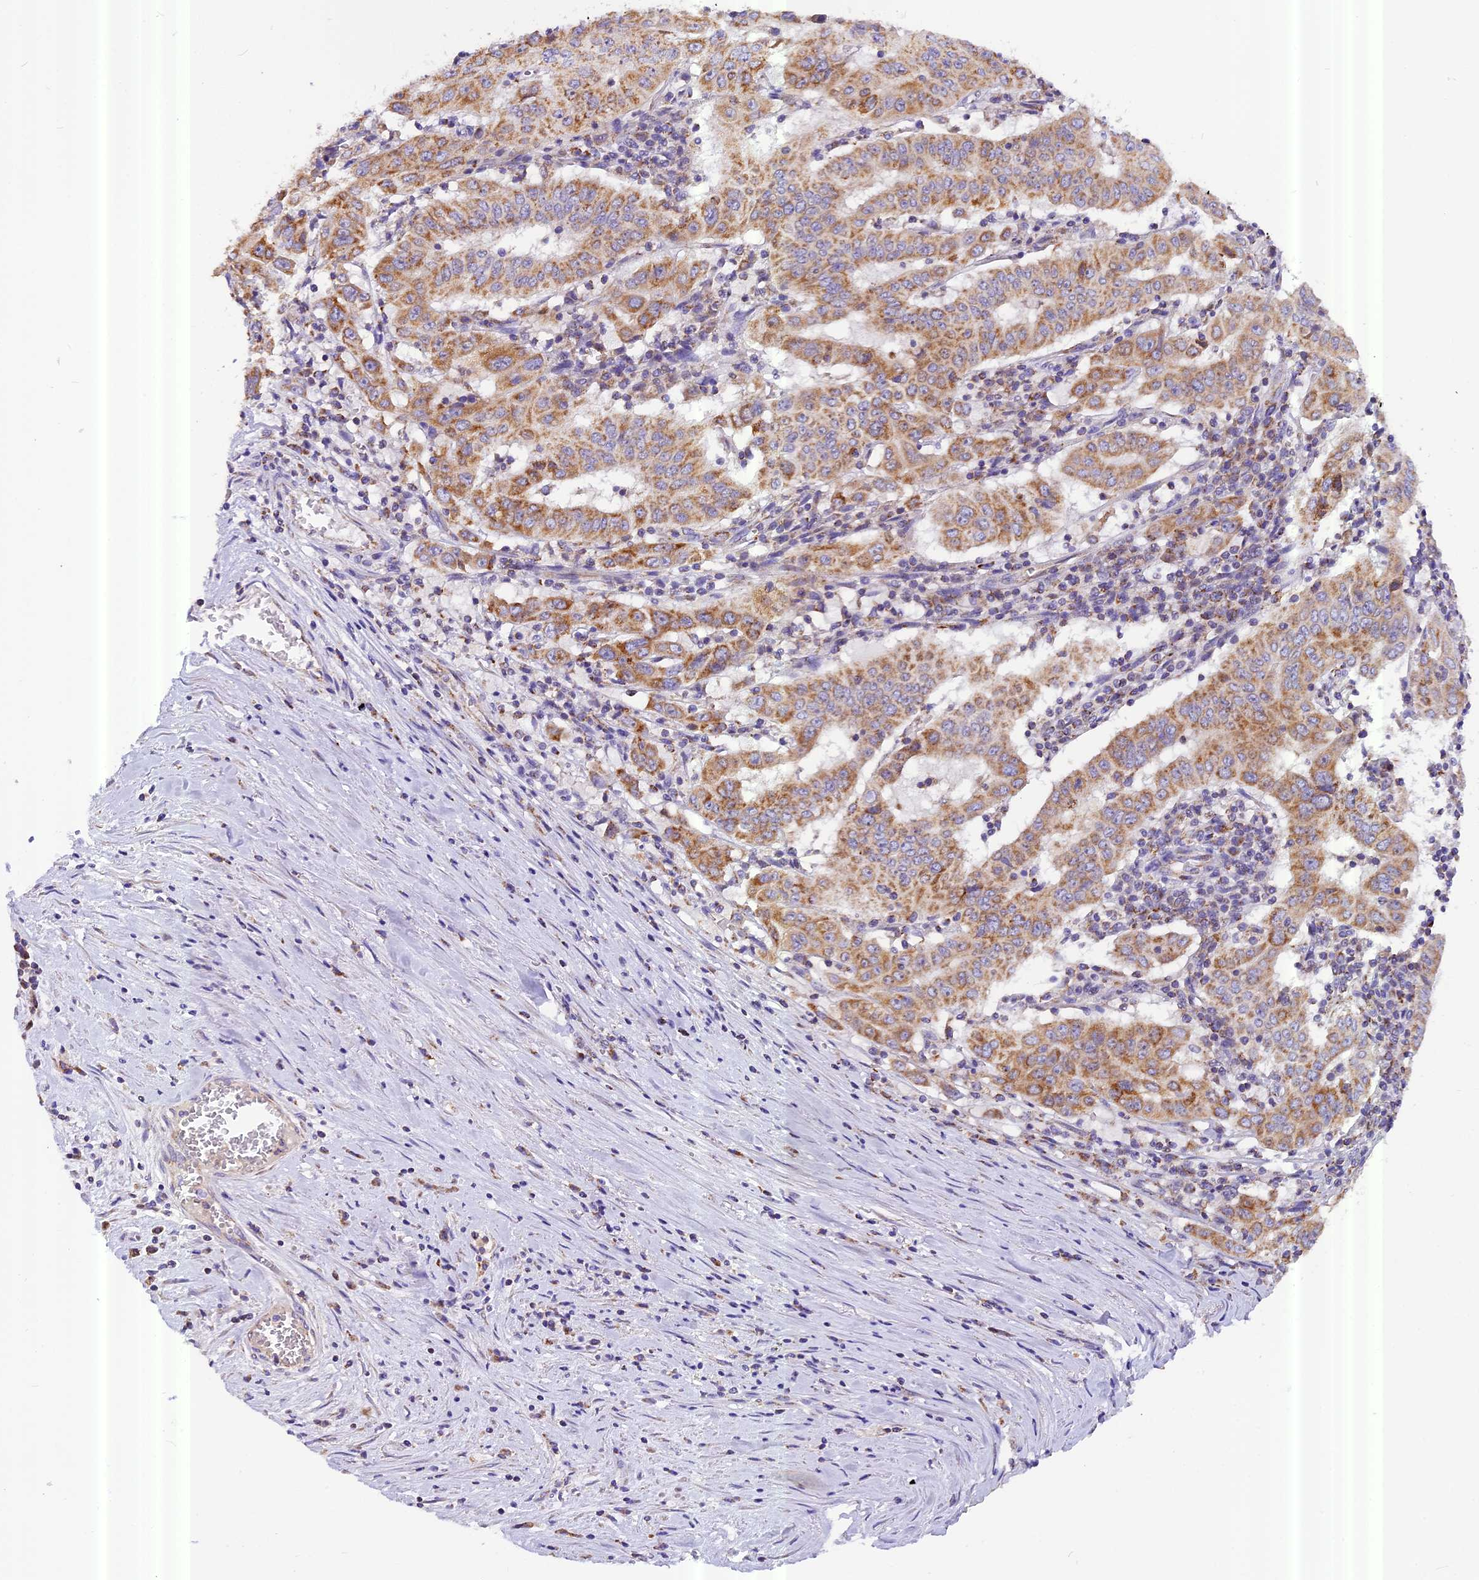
{"staining": {"intensity": "moderate", "quantity": ">75%", "location": "cytoplasmic/membranous"}, "tissue": "pancreatic cancer", "cell_type": "Tumor cells", "image_type": "cancer", "snomed": [{"axis": "morphology", "description": "Adenocarcinoma, NOS"}, {"axis": "topography", "description": "Pancreas"}], "caption": "Adenocarcinoma (pancreatic) tissue exhibits moderate cytoplasmic/membranous expression in approximately >75% of tumor cells, visualized by immunohistochemistry. (DAB IHC, brown staining for protein, blue staining for nuclei).", "gene": "MGME1", "patient": {"sex": "male", "age": 63}}